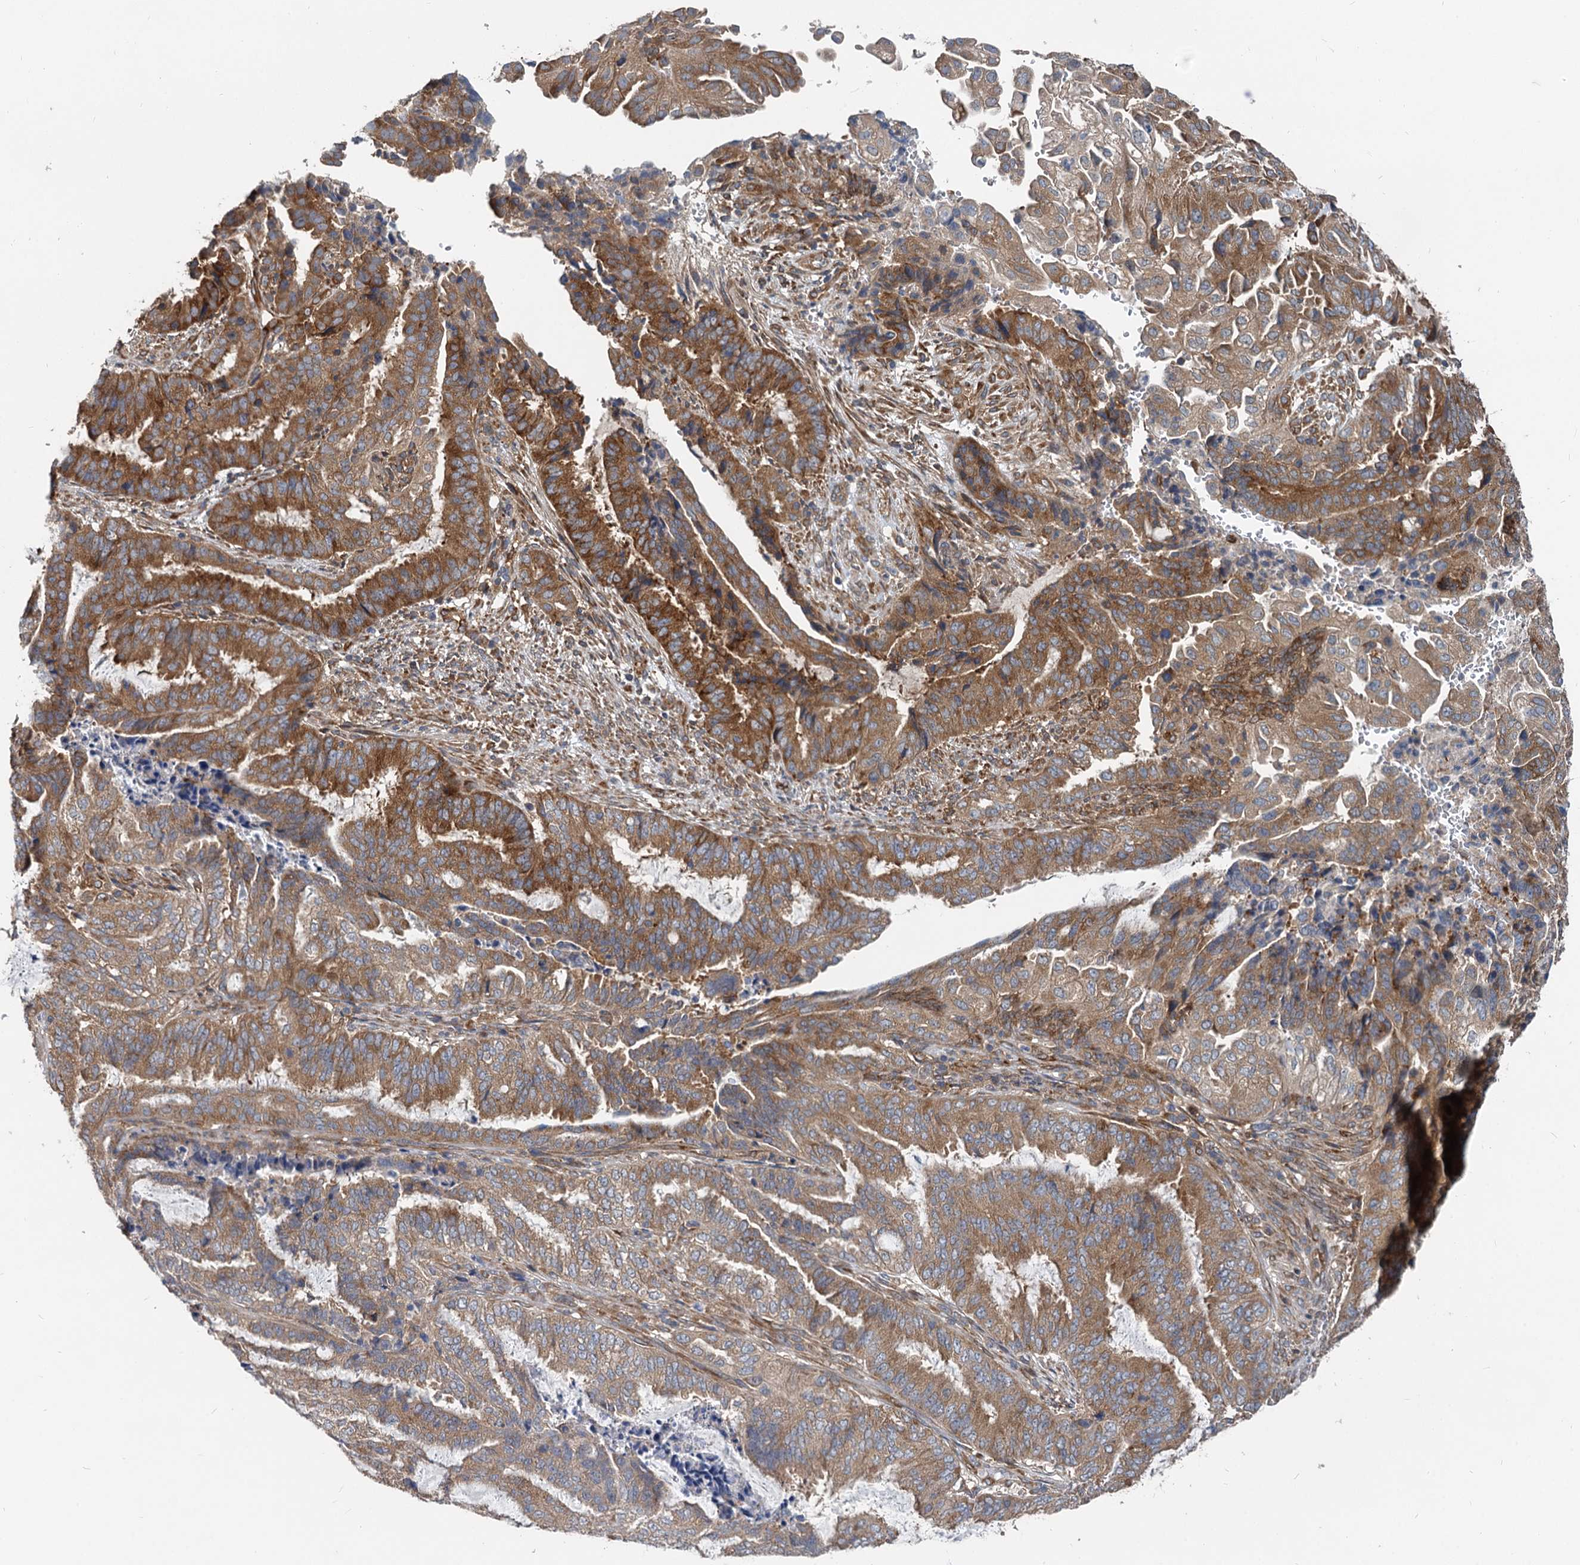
{"staining": {"intensity": "moderate", "quantity": ">75%", "location": "cytoplasmic/membranous"}, "tissue": "endometrial cancer", "cell_type": "Tumor cells", "image_type": "cancer", "snomed": [{"axis": "morphology", "description": "Adenocarcinoma, NOS"}, {"axis": "topography", "description": "Endometrium"}], "caption": "Endometrial cancer (adenocarcinoma) stained with a brown dye displays moderate cytoplasmic/membranous positive expression in about >75% of tumor cells.", "gene": "EIF2B2", "patient": {"sex": "female", "age": 51}}